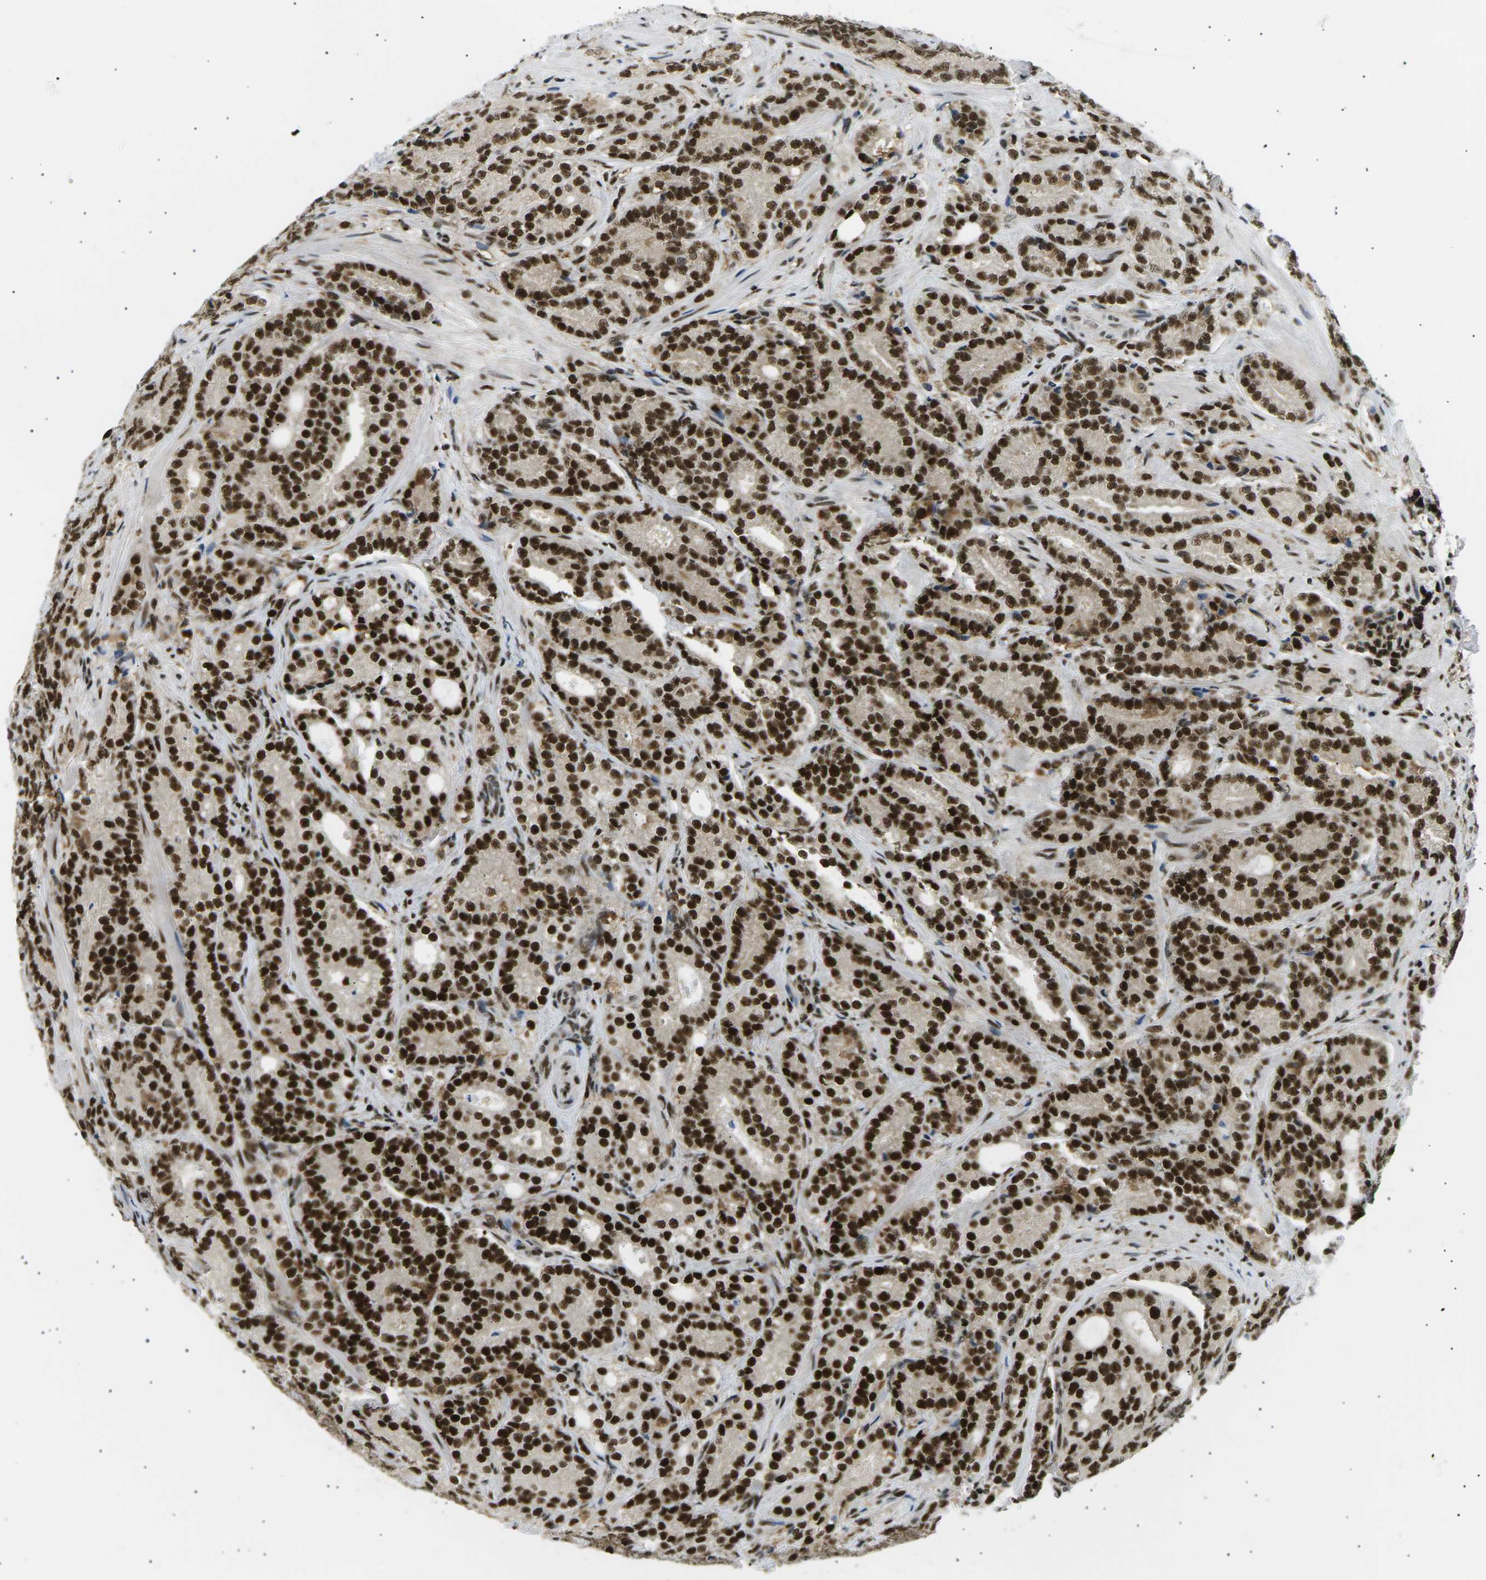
{"staining": {"intensity": "strong", "quantity": ">75%", "location": "cytoplasmic/membranous,nuclear"}, "tissue": "prostate cancer", "cell_type": "Tumor cells", "image_type": "cancer", "snomed": [{"axis": "morphology", "description": "Adenocarcinoma, High grade"}, {"axis": "topography", "description": "Prostate"}], "caption": "This micrograph exhibits IHC staining of human prostate cancer (high-grade adenocarcinoma), with high strong cytoplasmic/membranous and nuclear staining in approximately >75% of tumor cells.", "gene": "RPA2", "patient": {"sex": "male", "age": 61}}